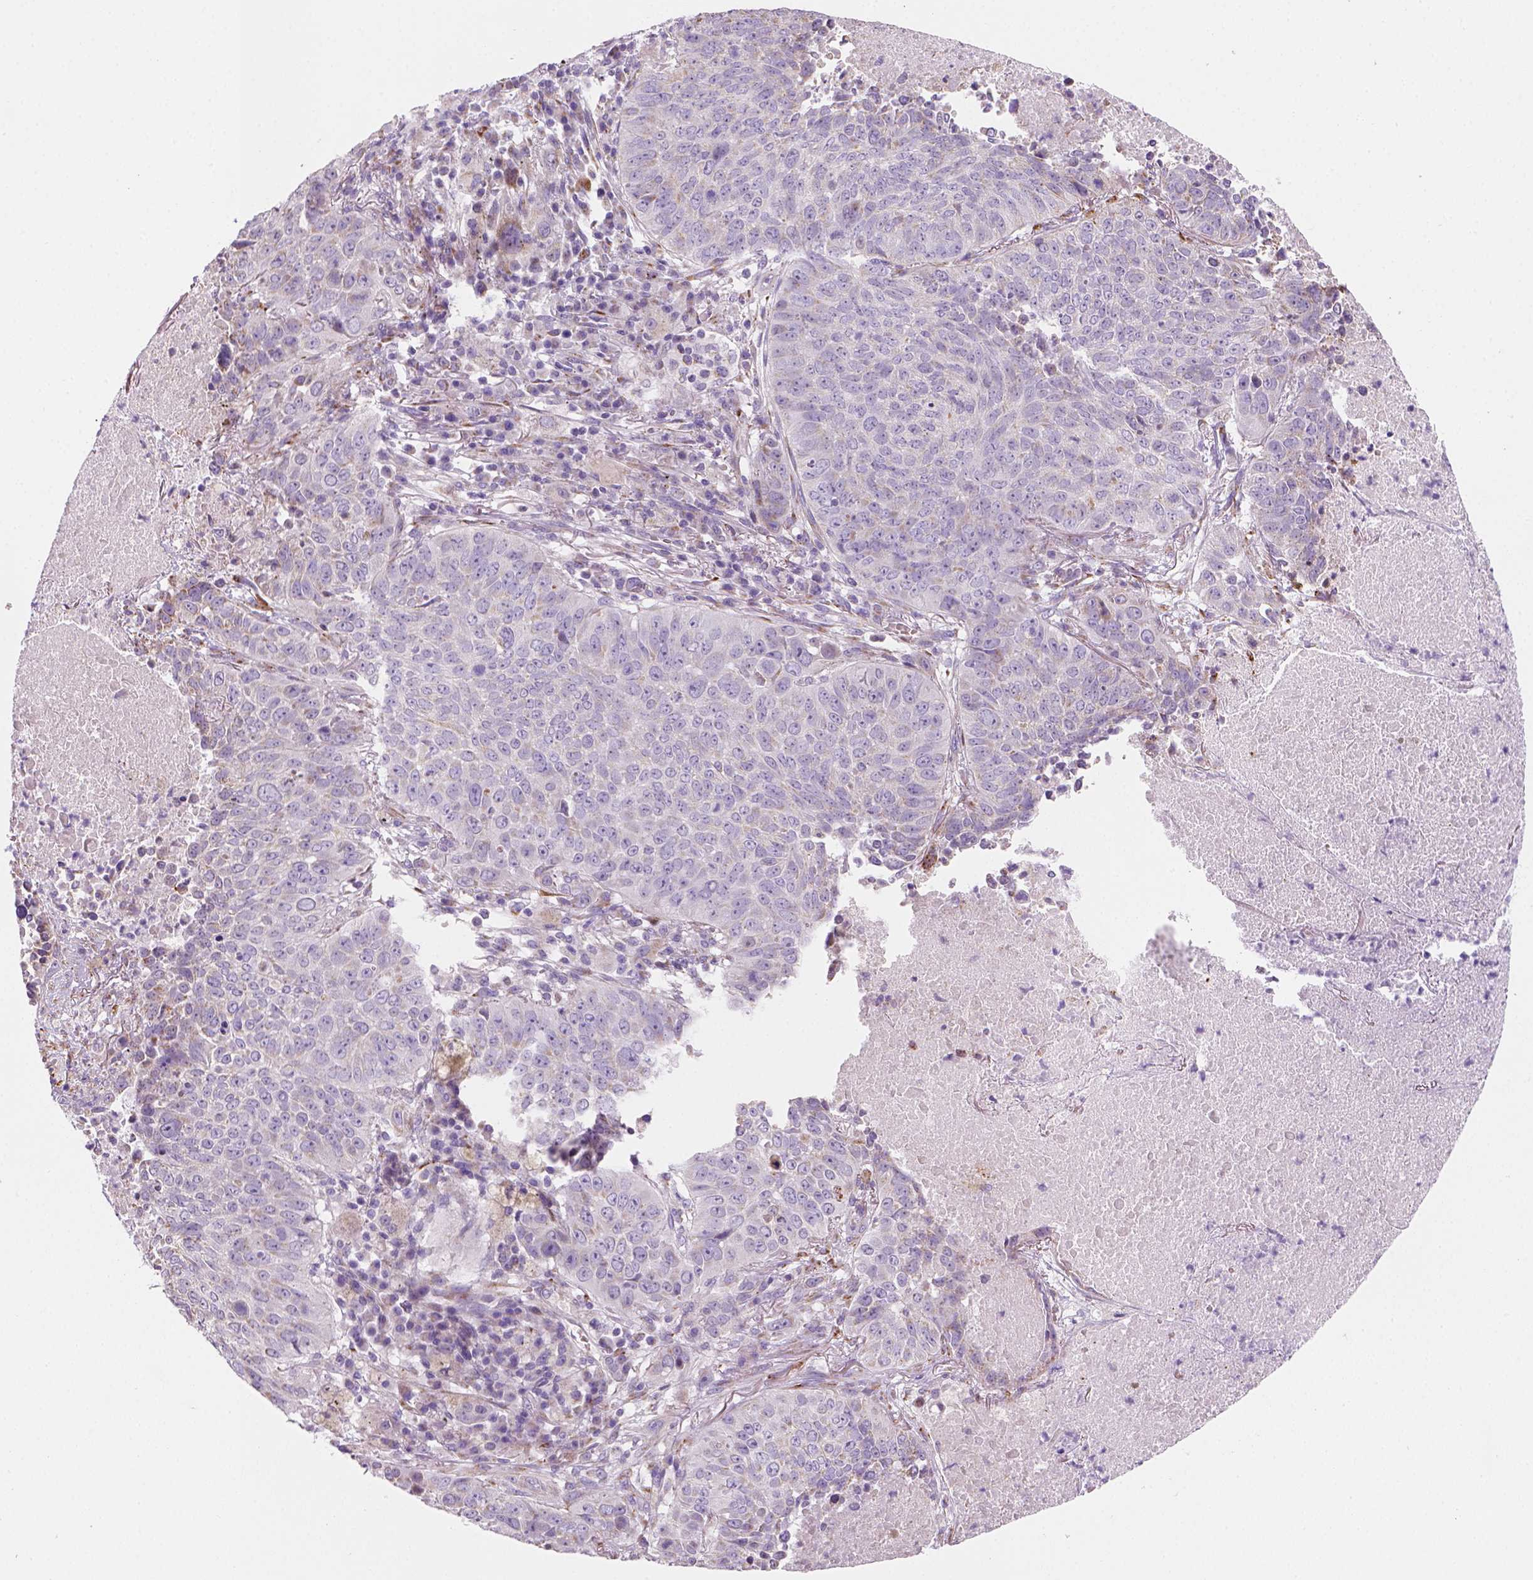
{"staining": {"intensity": "negative", "quantity": "none", "location": "none"}, "tissue": "lung cancer", "cell_type": "Tumor cells", "image_type": "cancer", "snomed": [{"axis": "morphology", "description": "Normal tissue, NOS"}, {"axis": "morphology", "description": "Squamous cell carcinoma, NOS"}, {"axis": "topography", "description": "Bronchus"}, {"axis": "topography", "description": "Lung"}], "caption": "High power microscopy micrograph of an immunohistochemistry micrograph of lung cancer (squamous cell carcinoma), revealing no significant expression in tumor cells. (DAB (3,3'-diaminobenzidine) immunohistochemistry (IHC) visualized using brightfield microscopy, high magnification).", "gene": "CES2", "patient": {"sex": "male", "age": 64}}